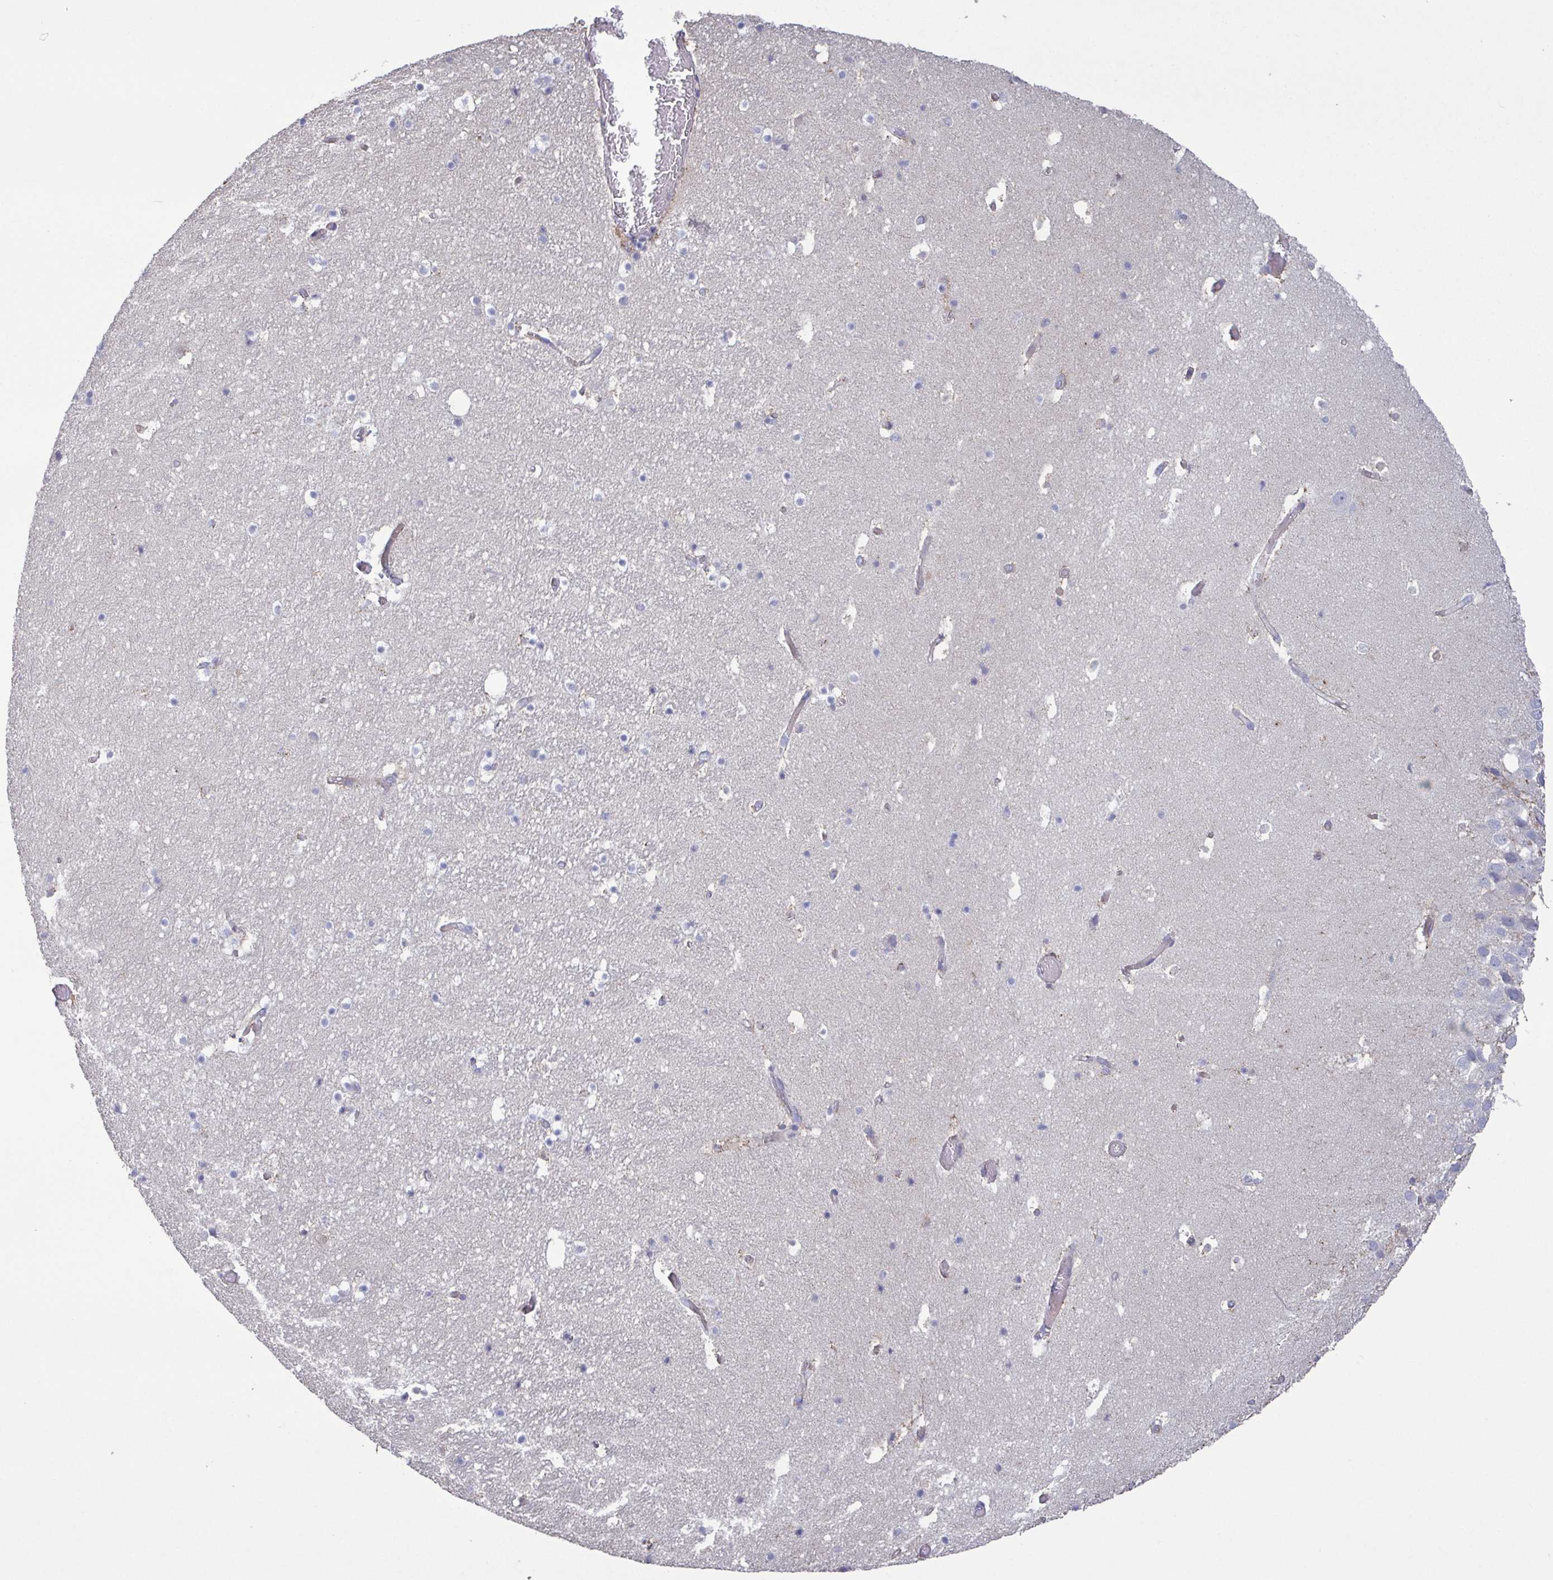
{"staining": {"intensity": "moderate", "quantity": "<25%", "location": "cytoplasmic/membranous"}, "tissue": "hippocampus", "cell_type": "Glial cells", "image_type": "normal", "snomed": [{"axis": "morphology", "description": "Normal tissue, NOS"}, {"axis": "topography", "description": "Hippocampus"}], "caption": "Glial cells exhibit low levels of moderate cytoplasmic/membranous staining in about <25% of cells in normal human hippocampus. (IHC, brightfield microscopy, high magnification).", "gene": "GLDC", "patient": {"sex": "male", "age": 26}}